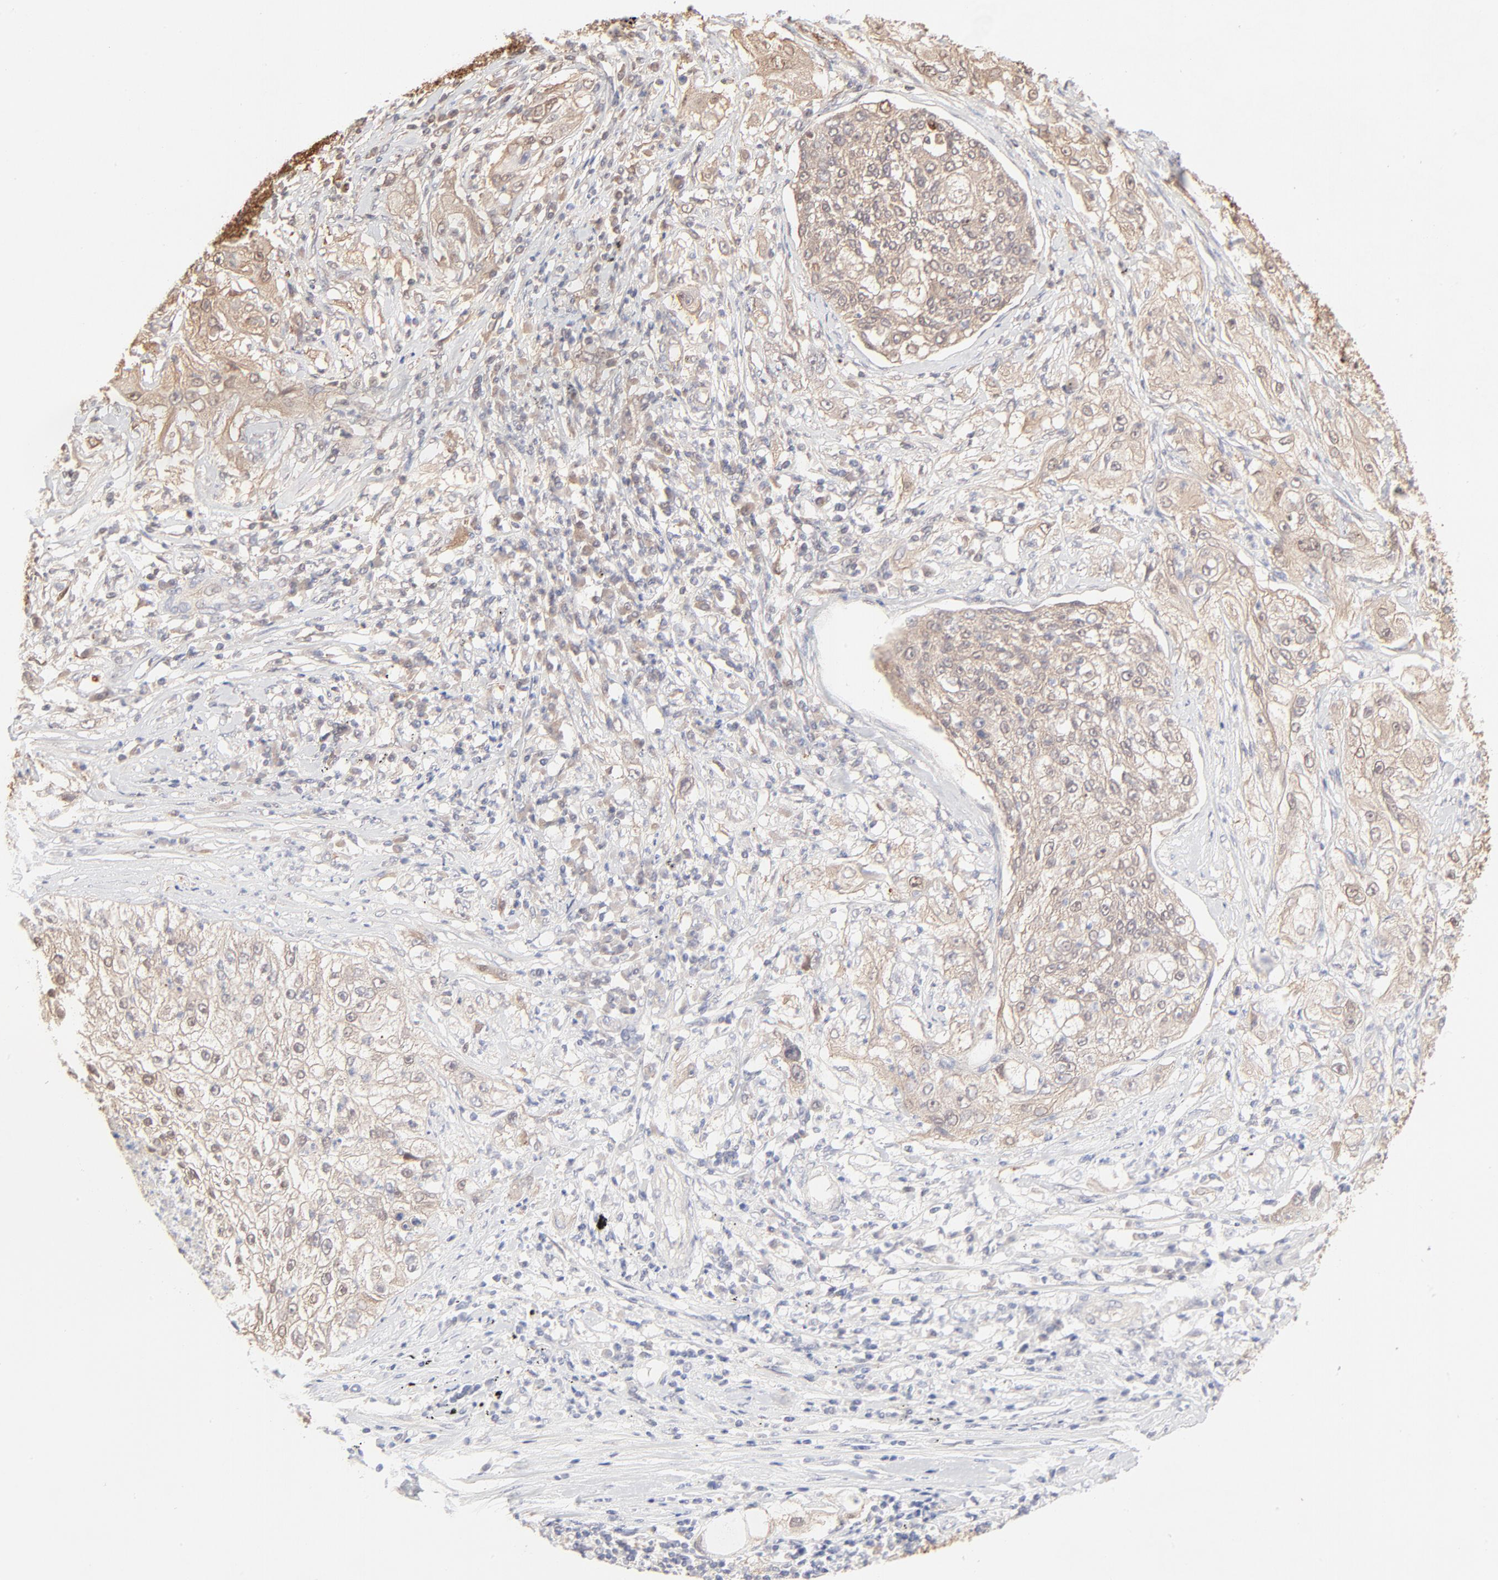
{"staining": {"intensity": "moderate", "quantity": ">75%", "location": "cytoplasmic/membranous"}, "tissue": "lung cancer", "cell_type": "Tumor cells", "image_type": "cancer", "snomed": [{"axis": "morphology", "description": "Inflammation, NOS"}, {"axis": "morphology", "description": "Squamous cell carcinoma, NOS"}, {"axis": "topography", "description": "Lymph node"}, {"axis": "topography", "description": "Soft tissue"}, {"axis": "topography", "description": "Lung"}], "caption": "An image of human lung cancer stained for a protein shows moderate cytoplasmic/membranous brown staining in tumor cells.", "gene": "CLTB", "patient": {"sex": "male", "age": 66}}